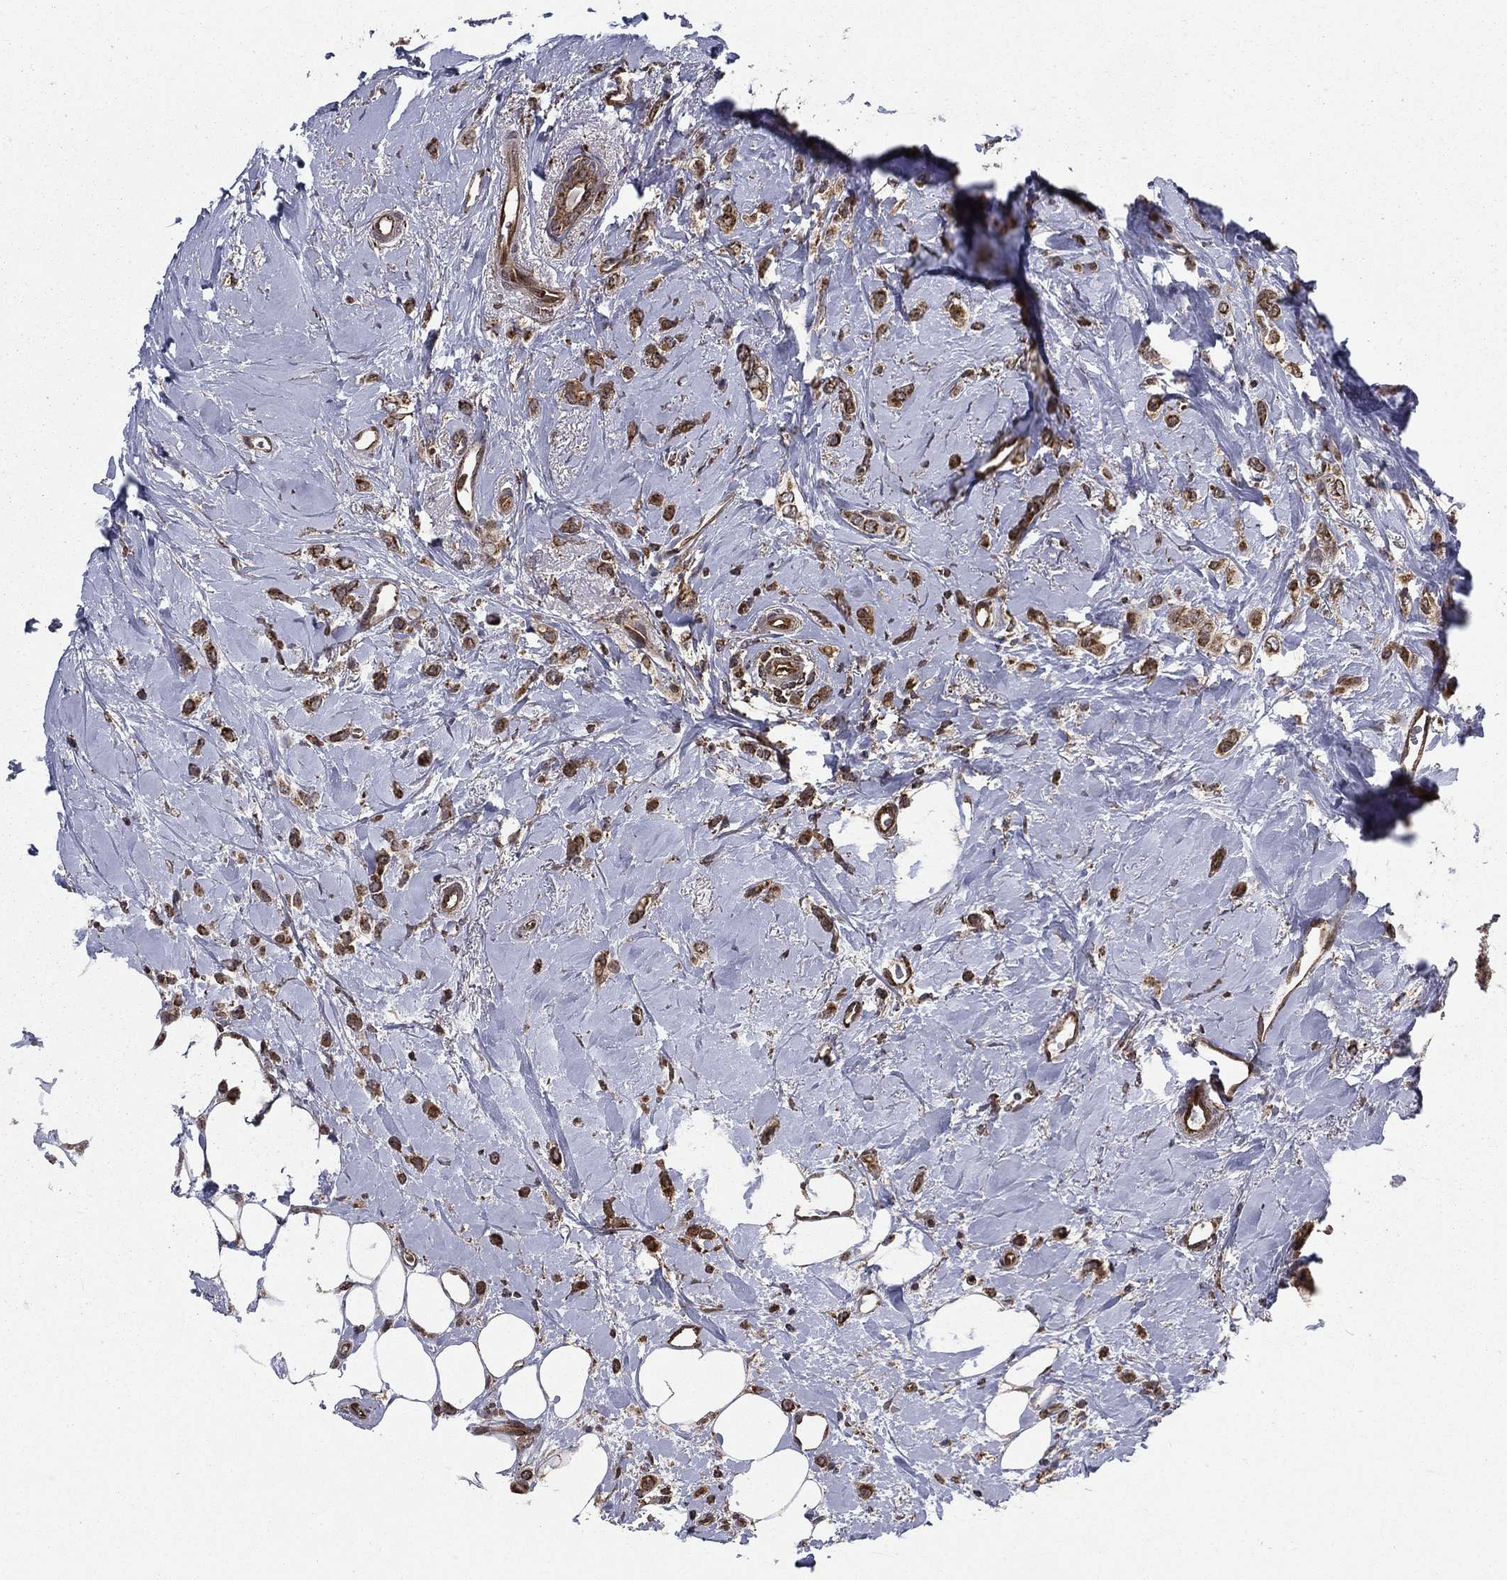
{"staining": {"intensity": "strong", "quantity": ">75%", "location": "cytoplasmic/membranous"}, "tissue": "breast cancer", "cell_type": "Tumor cells", "image_type": "cancer", "snomed": [{"axis": "morphology", "description": "Lobular carcinoma"}, {"axis": "topography", "description": "Breast"}], "caption": "This histopathology image shows breast cancer (lobular carcinoma) stained with IHC to label a protein in brown. The cytoplasmic/membranous of tumor cells show strong positivity for the protein. Nuclei are counter-stained blue.", "gene": "RIGI", "patient": {"sex": "female", "age": 66}}